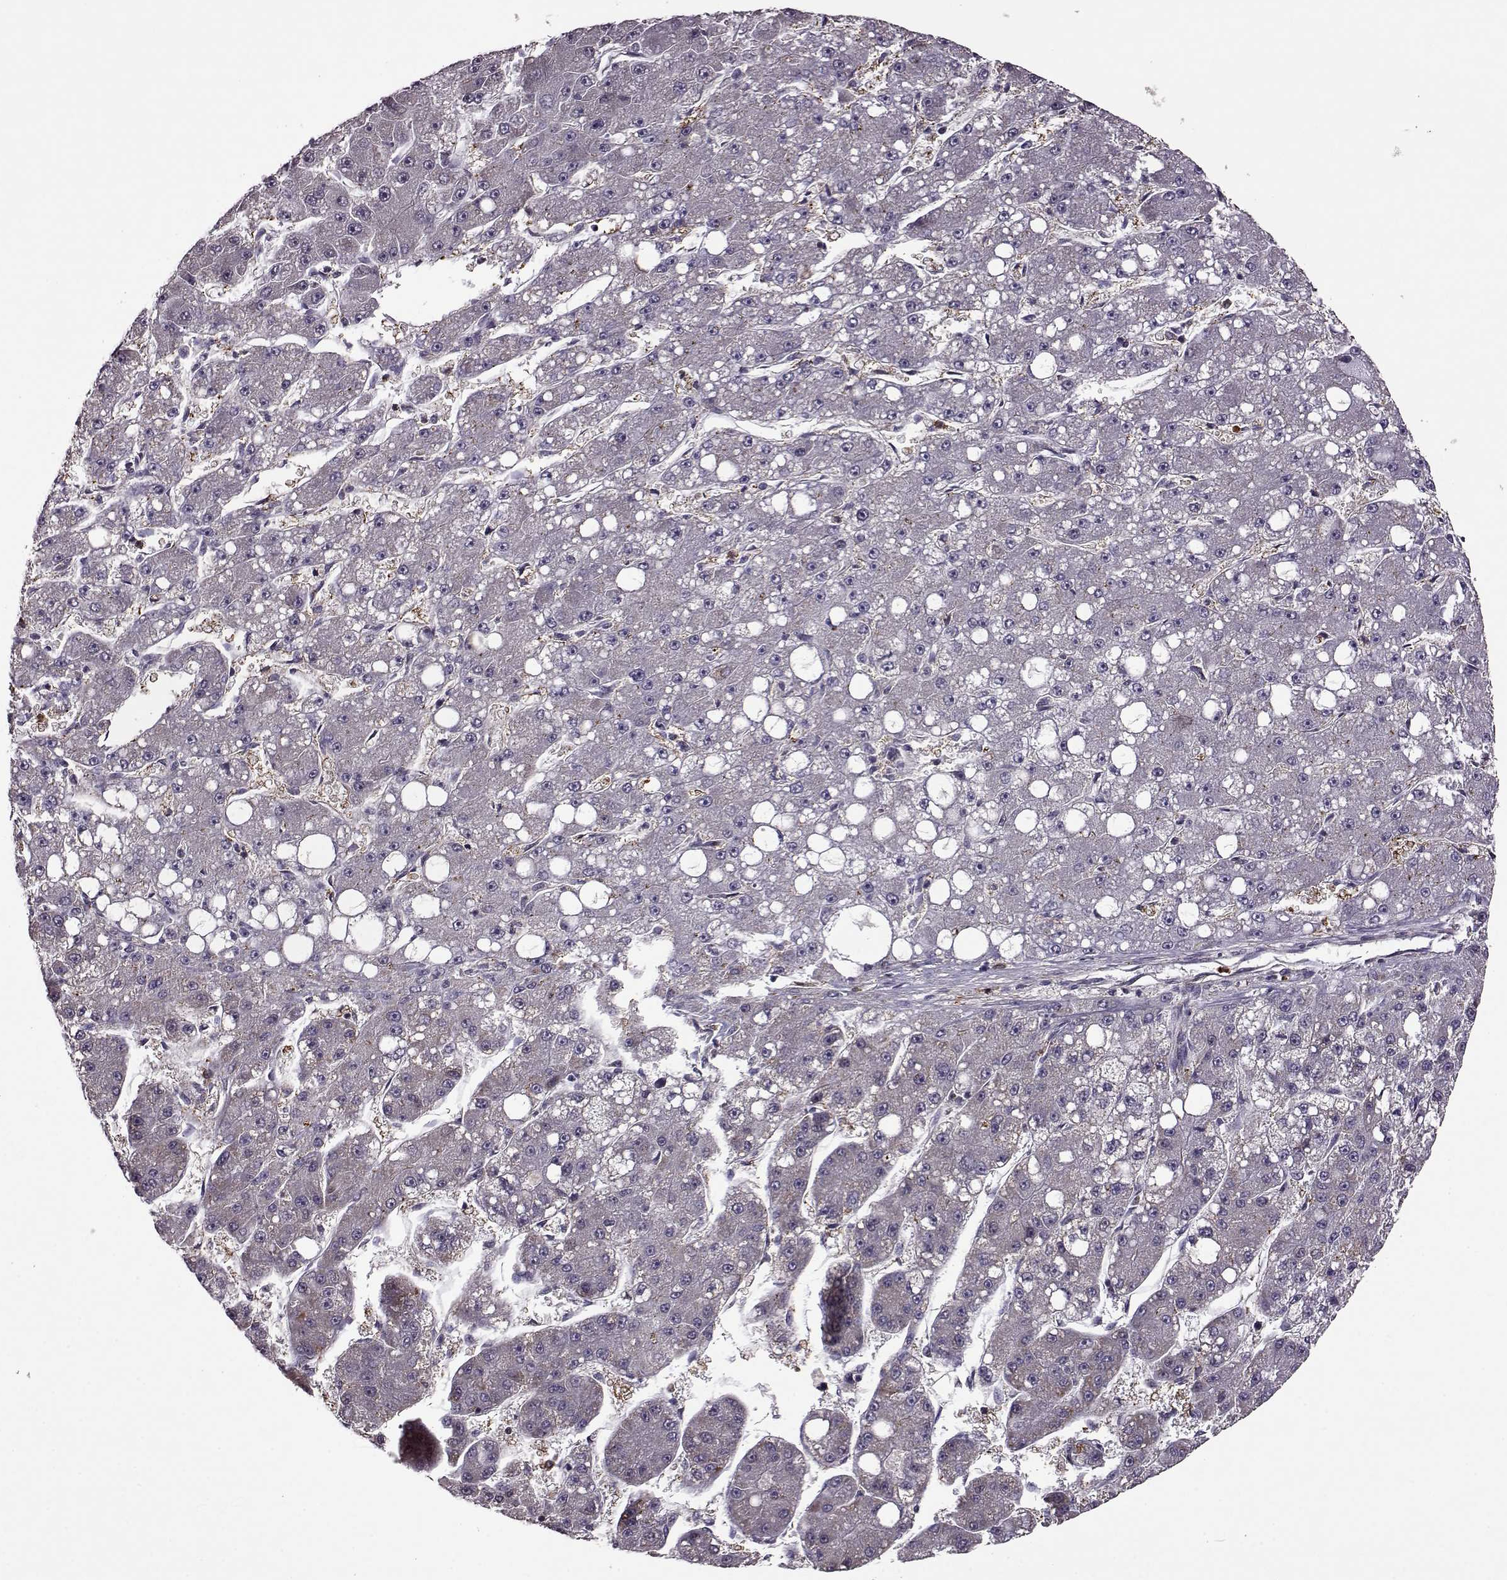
{"staining": {"intensity": "negative", "quantity": "none", "location": "none"}, "tissue": "liver cancer", "cell_type": "Tumor cells", "image_type": "cancer", "snomed": [{"axis": "morphology", "description": "Carcinoma, Hepatocellular, NOS"}, {"axis": "topography", "description": "Liver"}], "caption": "High power microscopy micrograph of an immunohistochemistry image of liver cancer (hepatocellular carcinoma), revealing no significant expression in tumor cells.", "gene": "TRMU", "patient": {"sex": "male", "age": 67}}